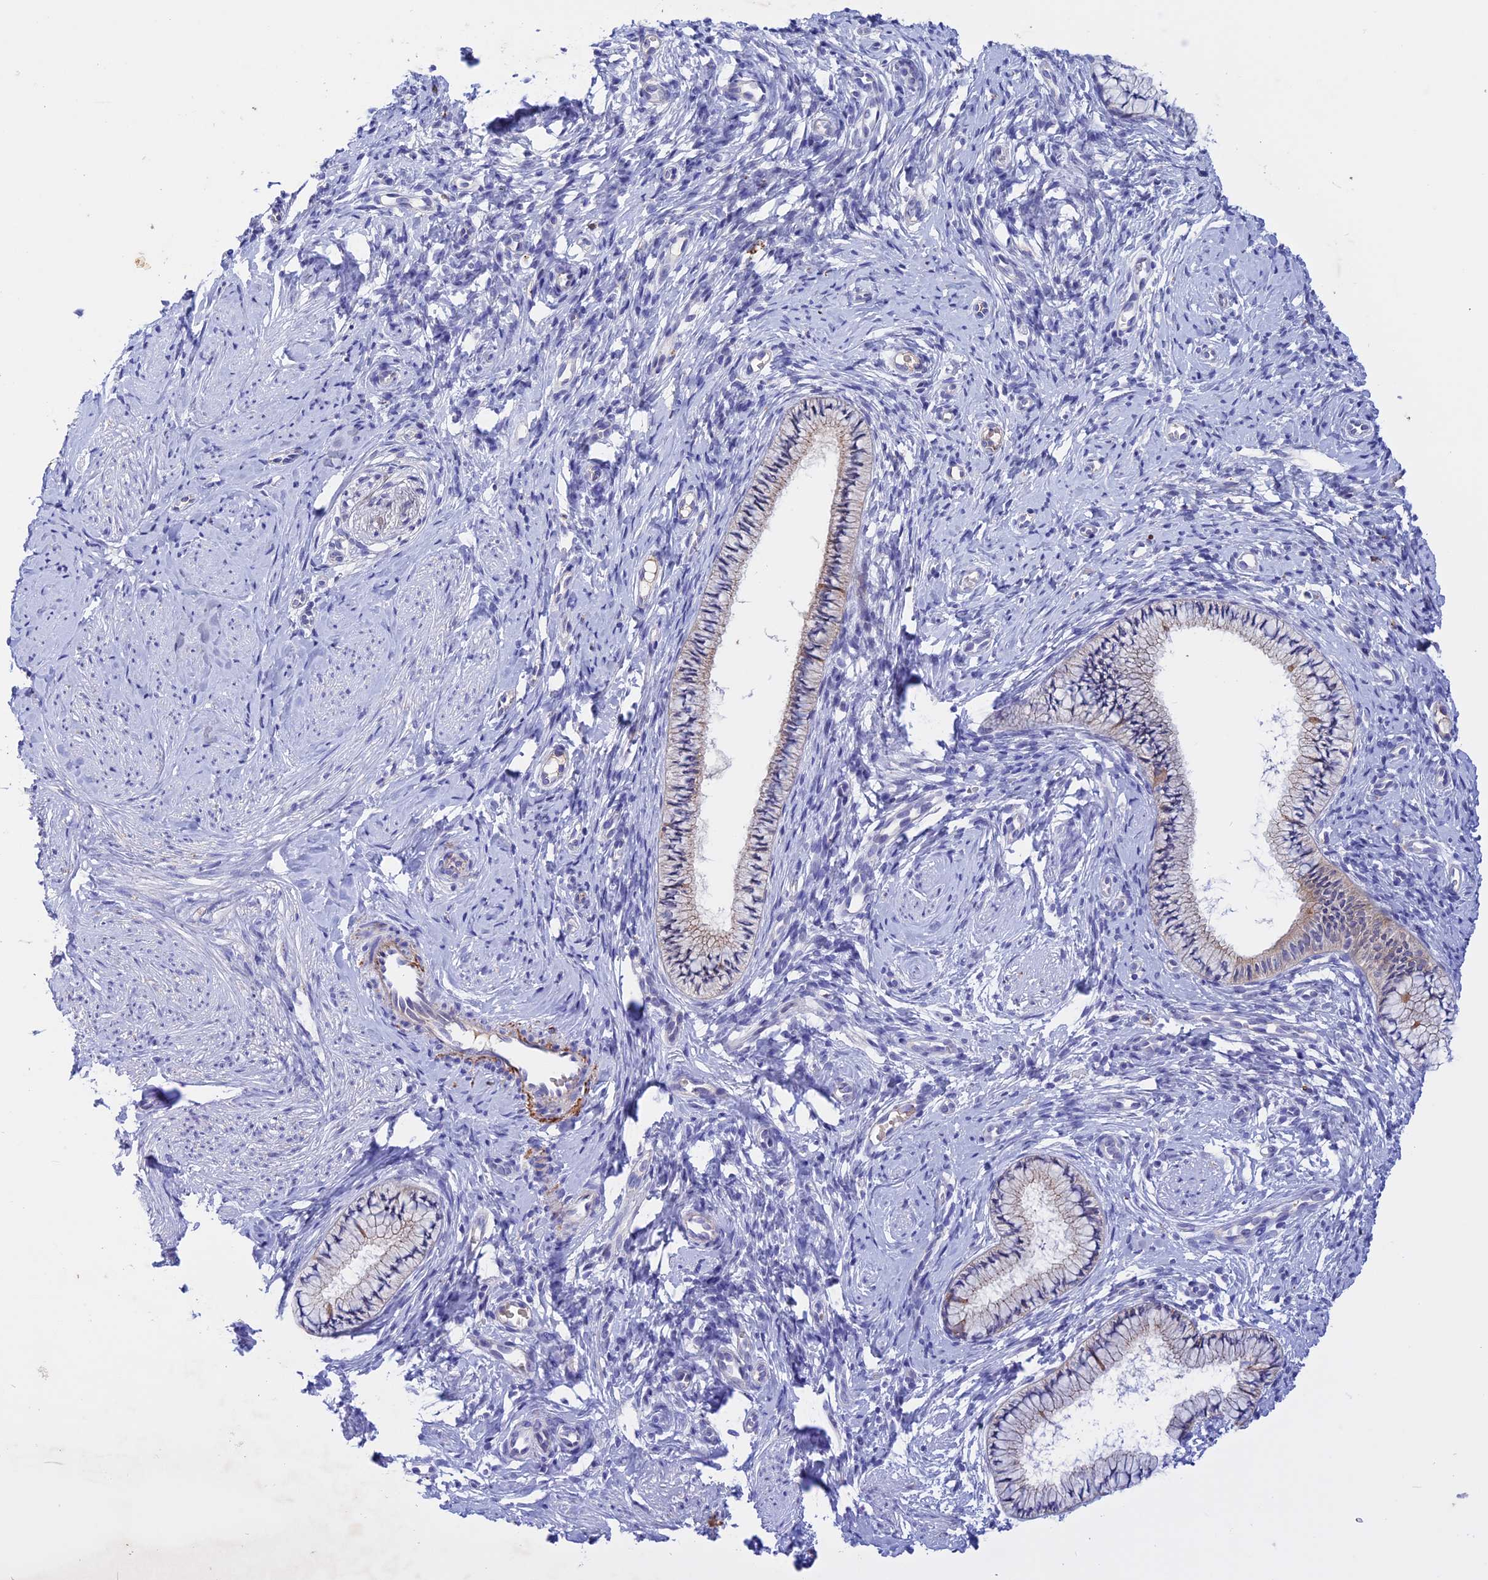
{"staining": {"intensity": "weak", "quantity": "25%-75%", "location": "cytoplasmic/membranous"}, "tissue": "cervix", "cell_type": "Glandular cells", "image_type": "normal", "snomed": [{"axis": "morphology", "description": "Normal tissue, NOS"}, {"axis": "topography", "description": "Cervix"}], "caption": "A brown stain labels weak cytoplasmic/membranous positivity of a protein in glandular cells of unremarkable human cervix. (Stains: DAB in brown, nuclei in blue, Microscopy: brightfield microscopy at high magnification).", "gene": "GK5", "patient": {"sex": "female", "age": 57}}